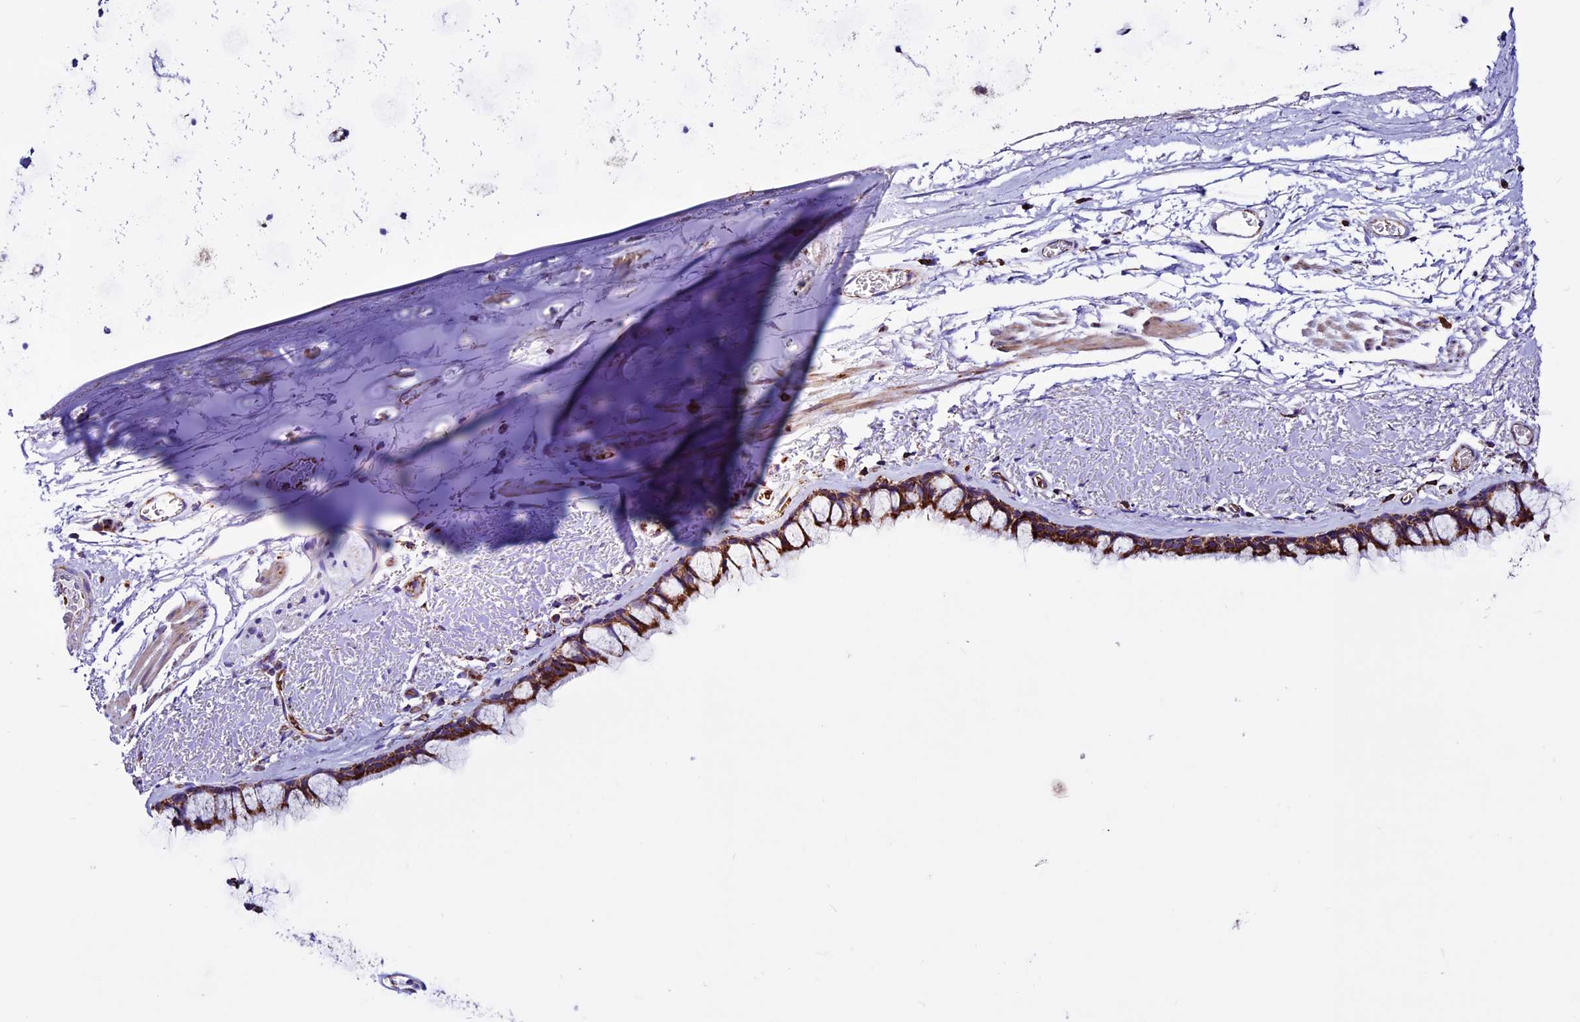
{"staining": {"intensity": "strong", "quantity": ">75%", "location": "cytoplasmic/membranous"}, "tissue": "bronchus", "cell_type": "Respiratory epithelial cells", "image_type": "normal", "snomed": [{"axis": "morphology", "description": "Normal tissue, NOS"}, {"axis": "topography", "description": "Bronchus"}], "caption": "Unremarkable bronchus demonstrates strong cytoplasmic/membranous expression in about >75% of respiratory epithelial cells, visualized by immunohistochemistry.", "gene": "CX3CL1", "patient": {"sex": "male", "age": 65}}